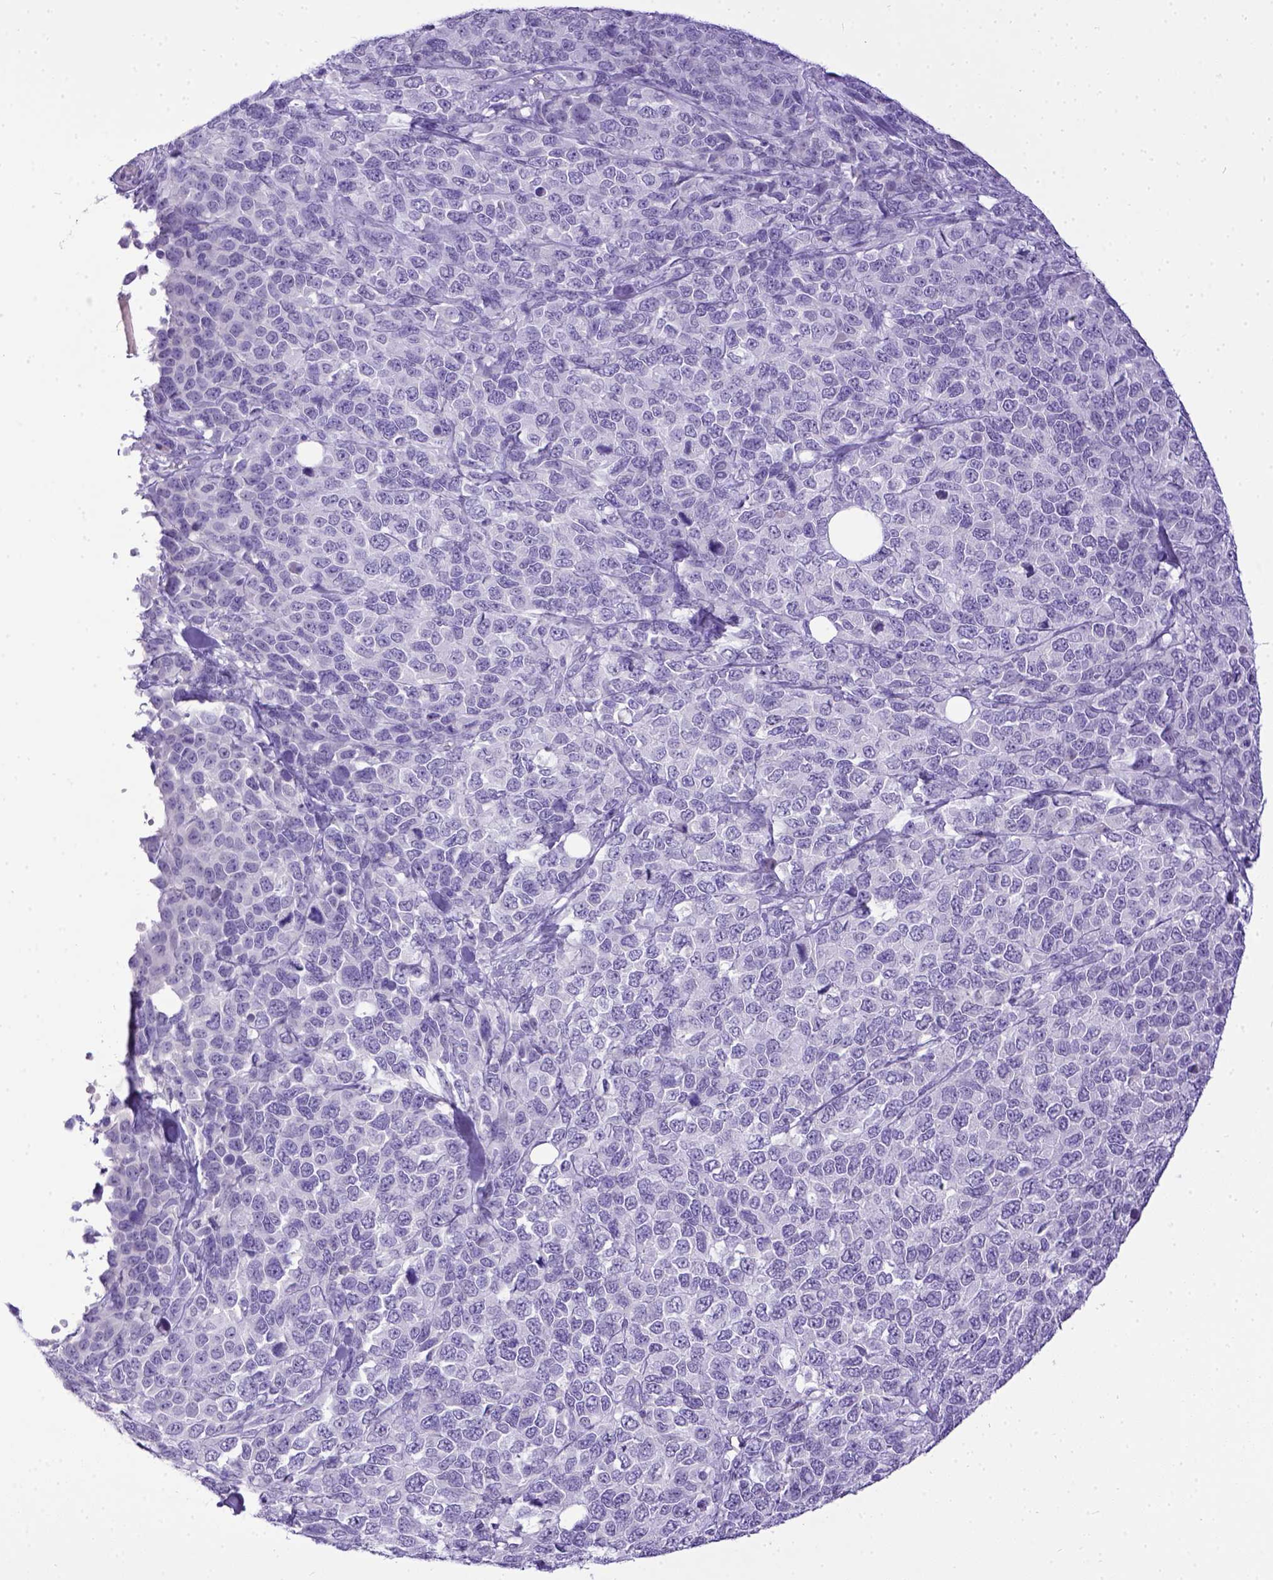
{"staining": {"intensity": "negative", "quantity": "none", "location": "none"}, "tissue": "melanoma", "cell_type": "Tumor cells", "image_type": "cancer", "snomed": [{"axis": "morphology", "description": "Malignant melanoma, Metastatic site"}, {"axis": "topography", "description": "Skin"}], "caption": "Immunohistochemistry histopathology image of neoplastic tissue: malignant melanoma (metastatic site) stained with DAB (3,3'-diaminobenzidine) reveals no significant protein expression in tumor cells.", "gene": "ESR1", "patient": {"sex": "male", "age": 84}}